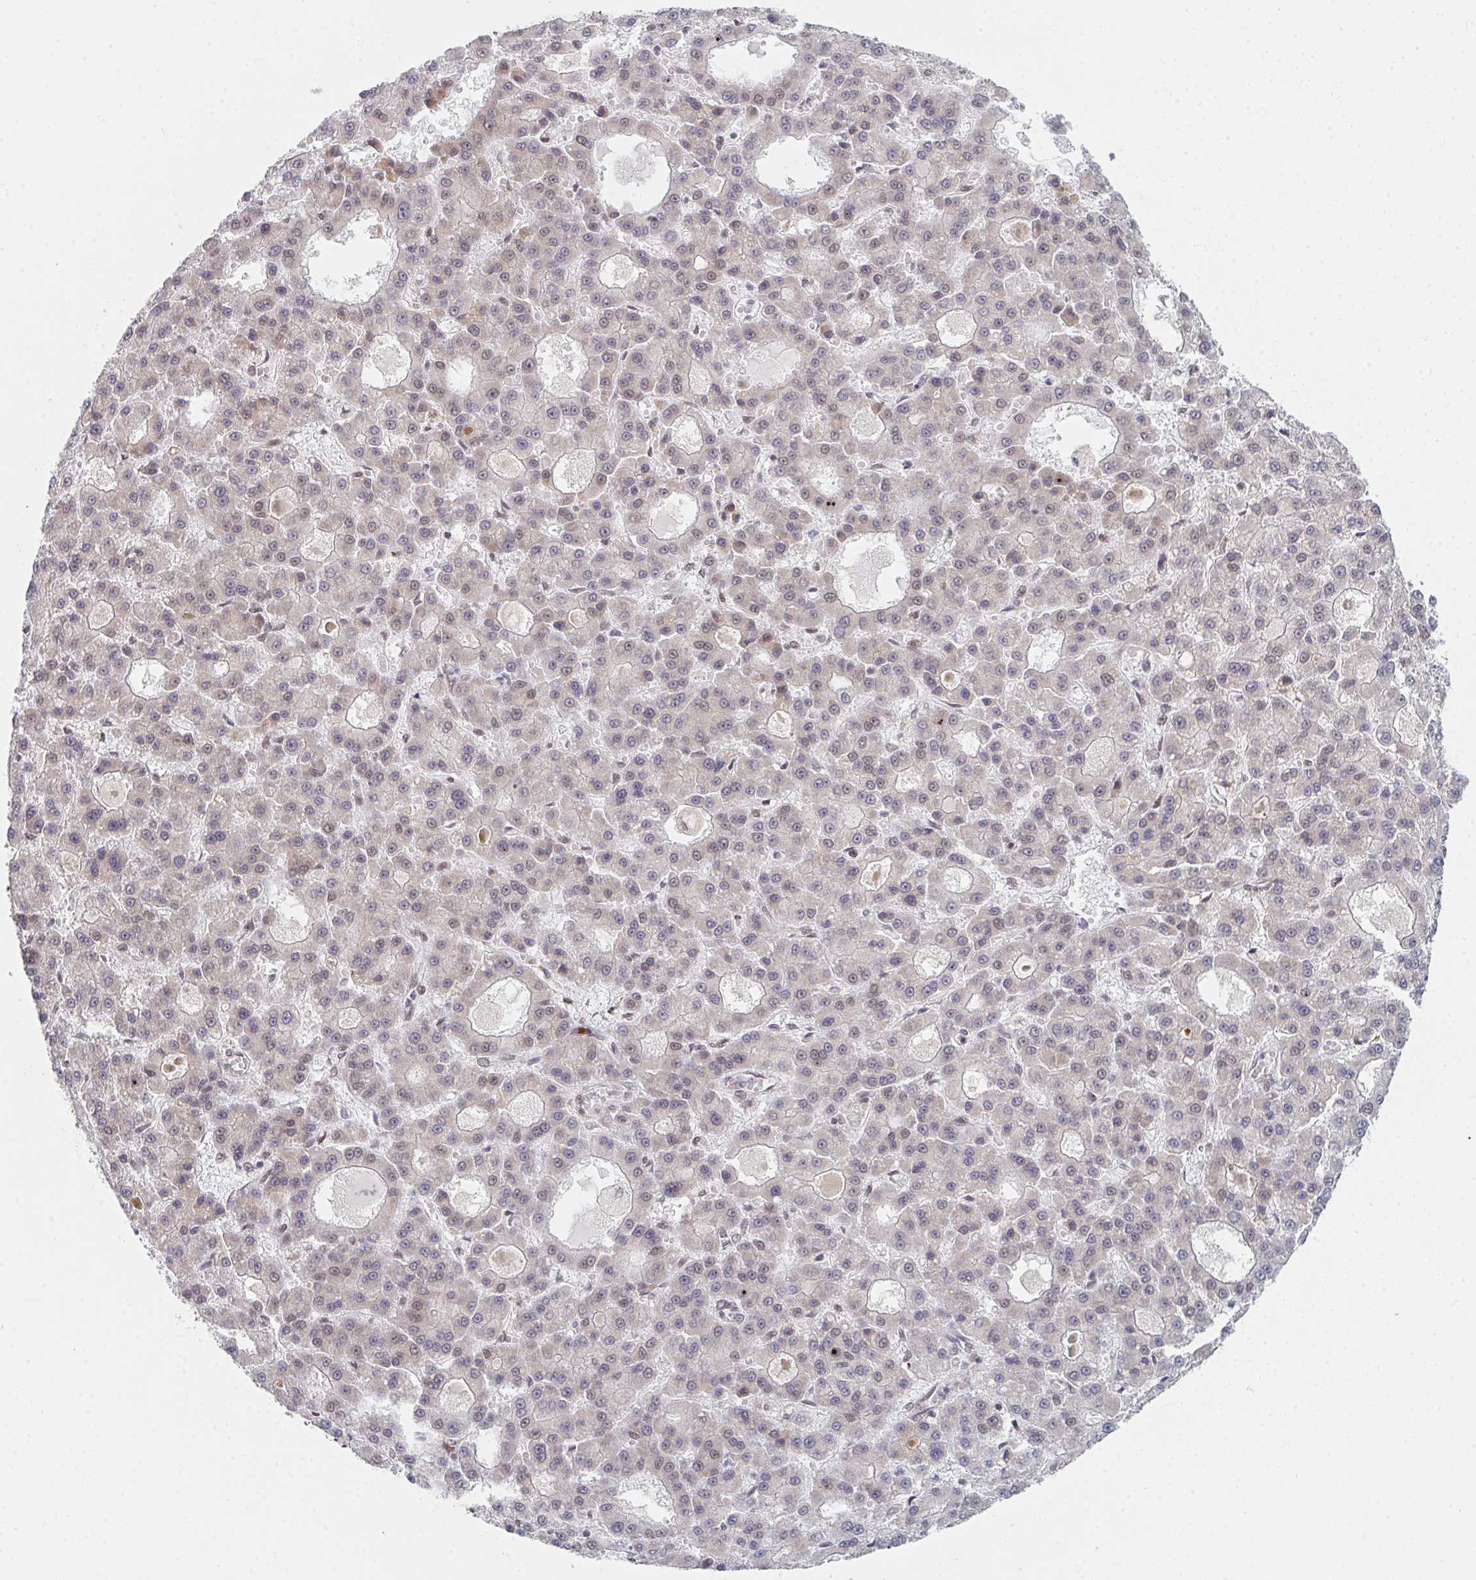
{"staining": {"intensity": "negative", "quantity": "none", "location": "none"}, "tissue": "liver cancer", "cell_type": "Tumor cells", "image_type": "cancer", "snomed": [{"axis": "morphology", "description": "Carcinoma, Hepatocellular, NOS"}, {"axis": "topography", "description": "Liver"}], "caption": "Tumor cells are negative for brown protein staining in liver hepatocellular carcinoma.", "gene": "MBNL1", "patient": {"sex": "male", "age": 70}}